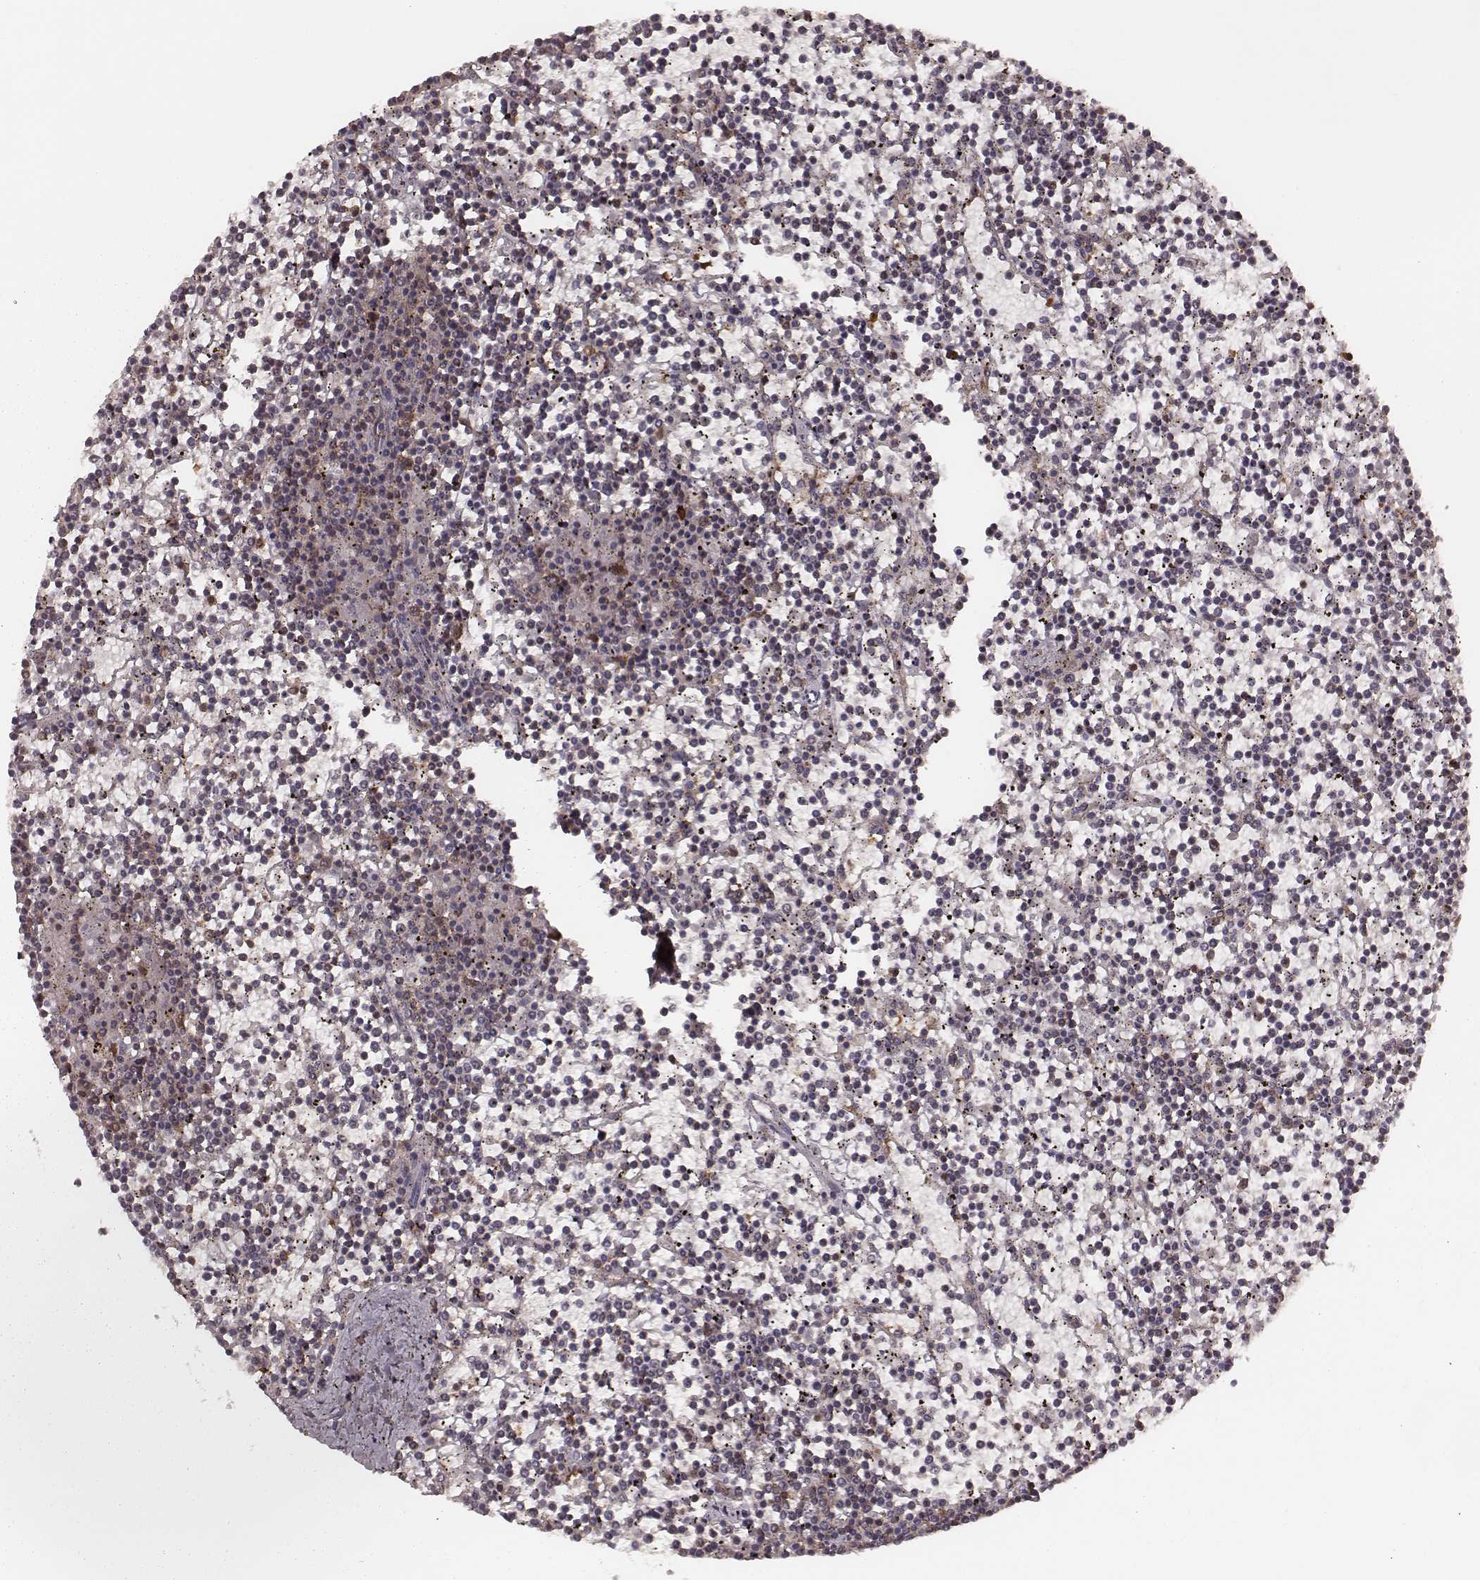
{"staining": {"intensity": "moderate", "quantity": ">75%", "location": "cytoplasmic/membranous"}, "tissue": "lymphoma", "cell_type": "Tumor cells", "image_type": "cancer", "snomed": [{"axis": "morphology", "description": "Malignant lymphoma, non-Hodgkin's type, Low grade"}, {"axis": "topography", "description": "Spleen"}], "caption": "The histopathology image exhibits immunohistochemical staining of low-grade malignant lymphoma, non-Hodgkin's type. There is moderate cytoplasmic/membranous staining is present in about >75% of tumor cells. The staining is performed using DAB brown chromogen to label protein expression. The nuclei are counter-stained blue using hematoxylin.", "gene": "CARS1", "patient": {"sex": "female", "age": 19}}